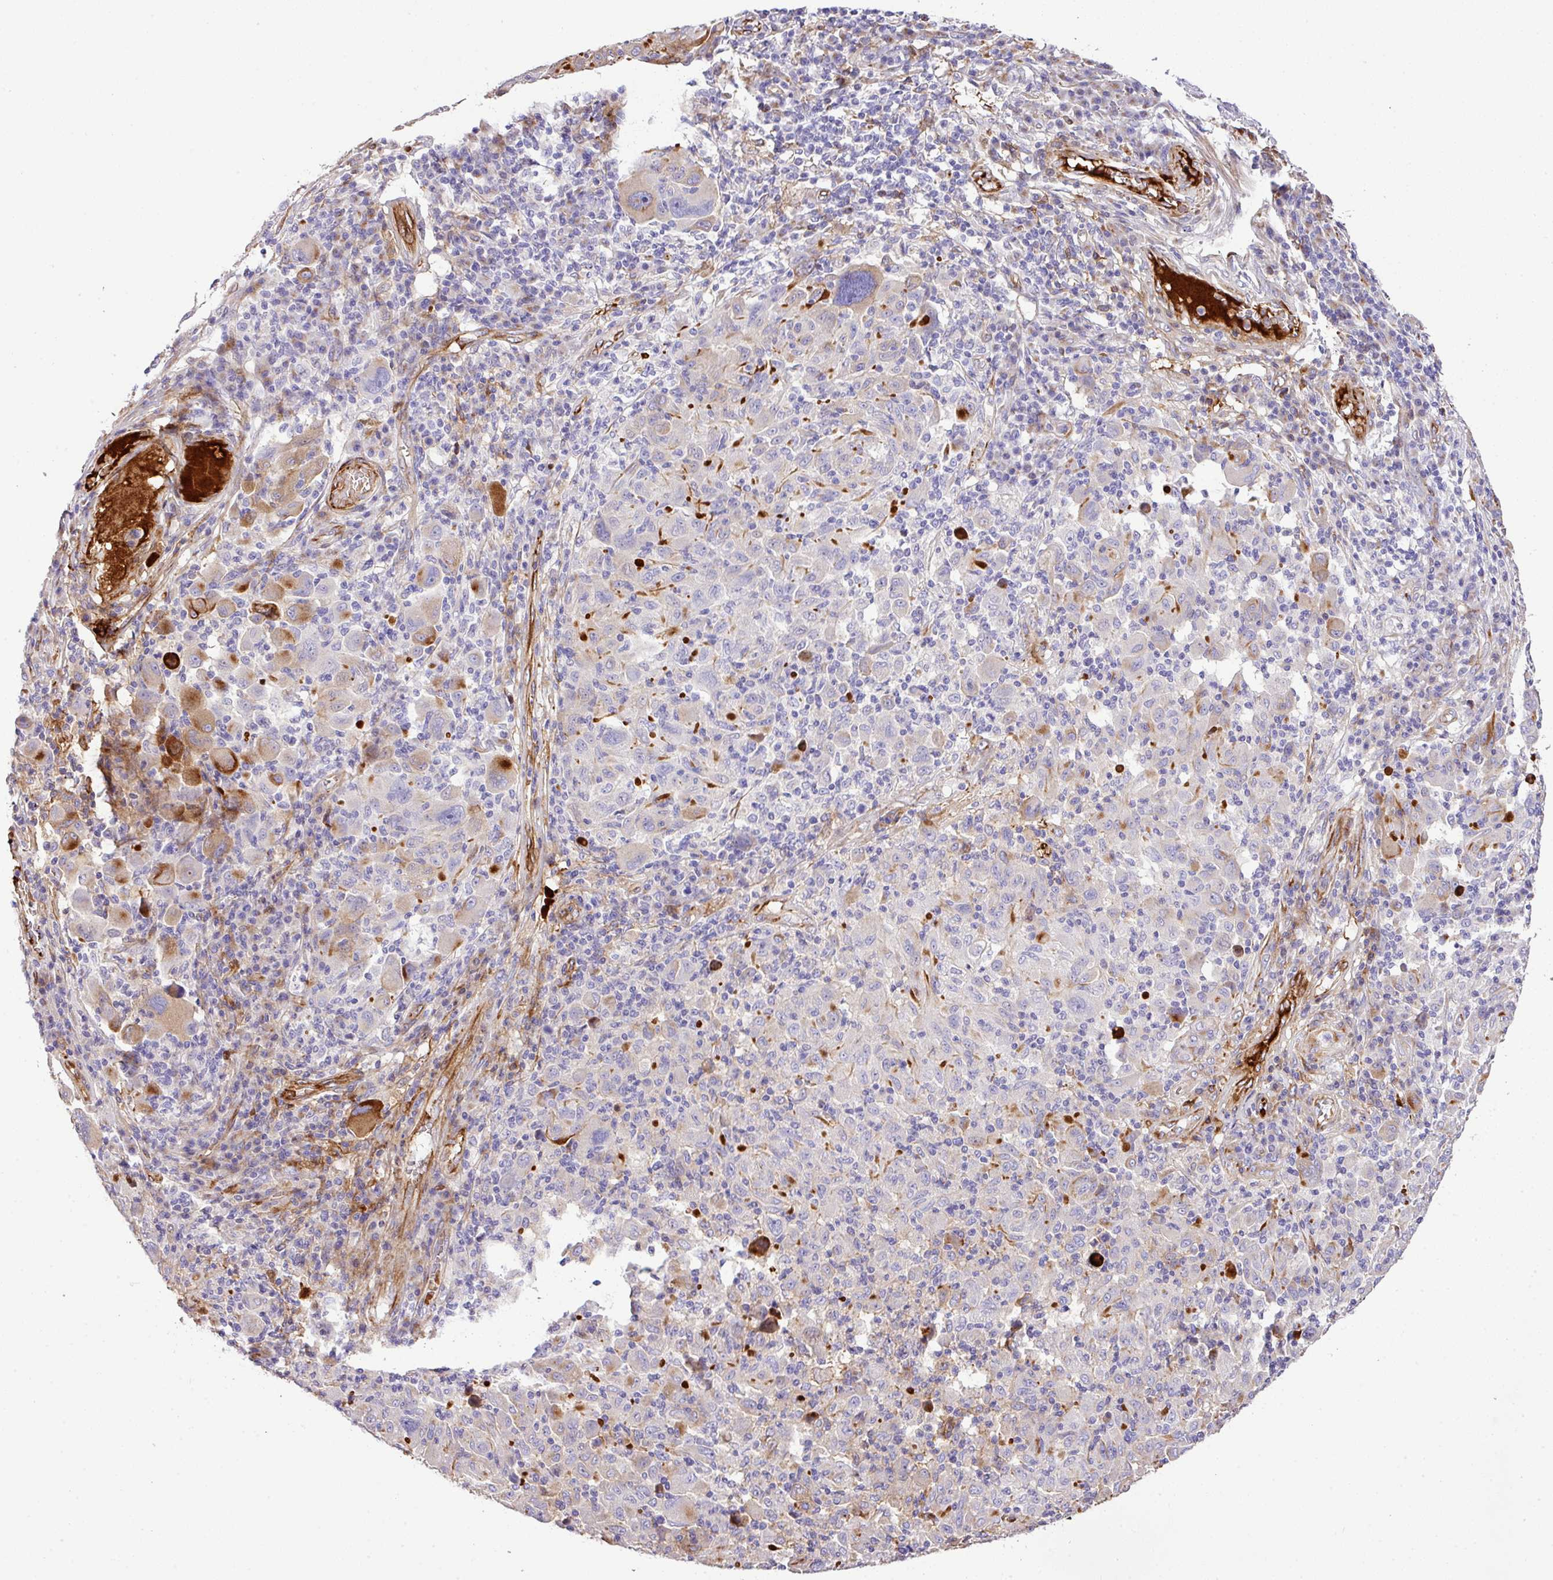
{"staining": {"intensity": "moderate", "quantity": "<25%", "location": "cytoplasmic/membranous"}, "tissue": "melanoma", "cell_type": "Tumor cells", "image_type": "cancer", "snomed": [{"axis": "morphology", "description": "Malignant melanoma, NOS"}, {"axis": "topography", "description": "Skin"}], "caption": "Immunohistochemistry image of neoplastic tissue: malignant melanoma stained using immunohistochemistry demonstrates low levels of moderate protein expression localized specifically in the cytoplasmic/membranous of tumor cells, appearing as a cytoplasmic/membranous brown color.", "gene": "CTXN2", "patient": {"sex": "male", "age": 53}}